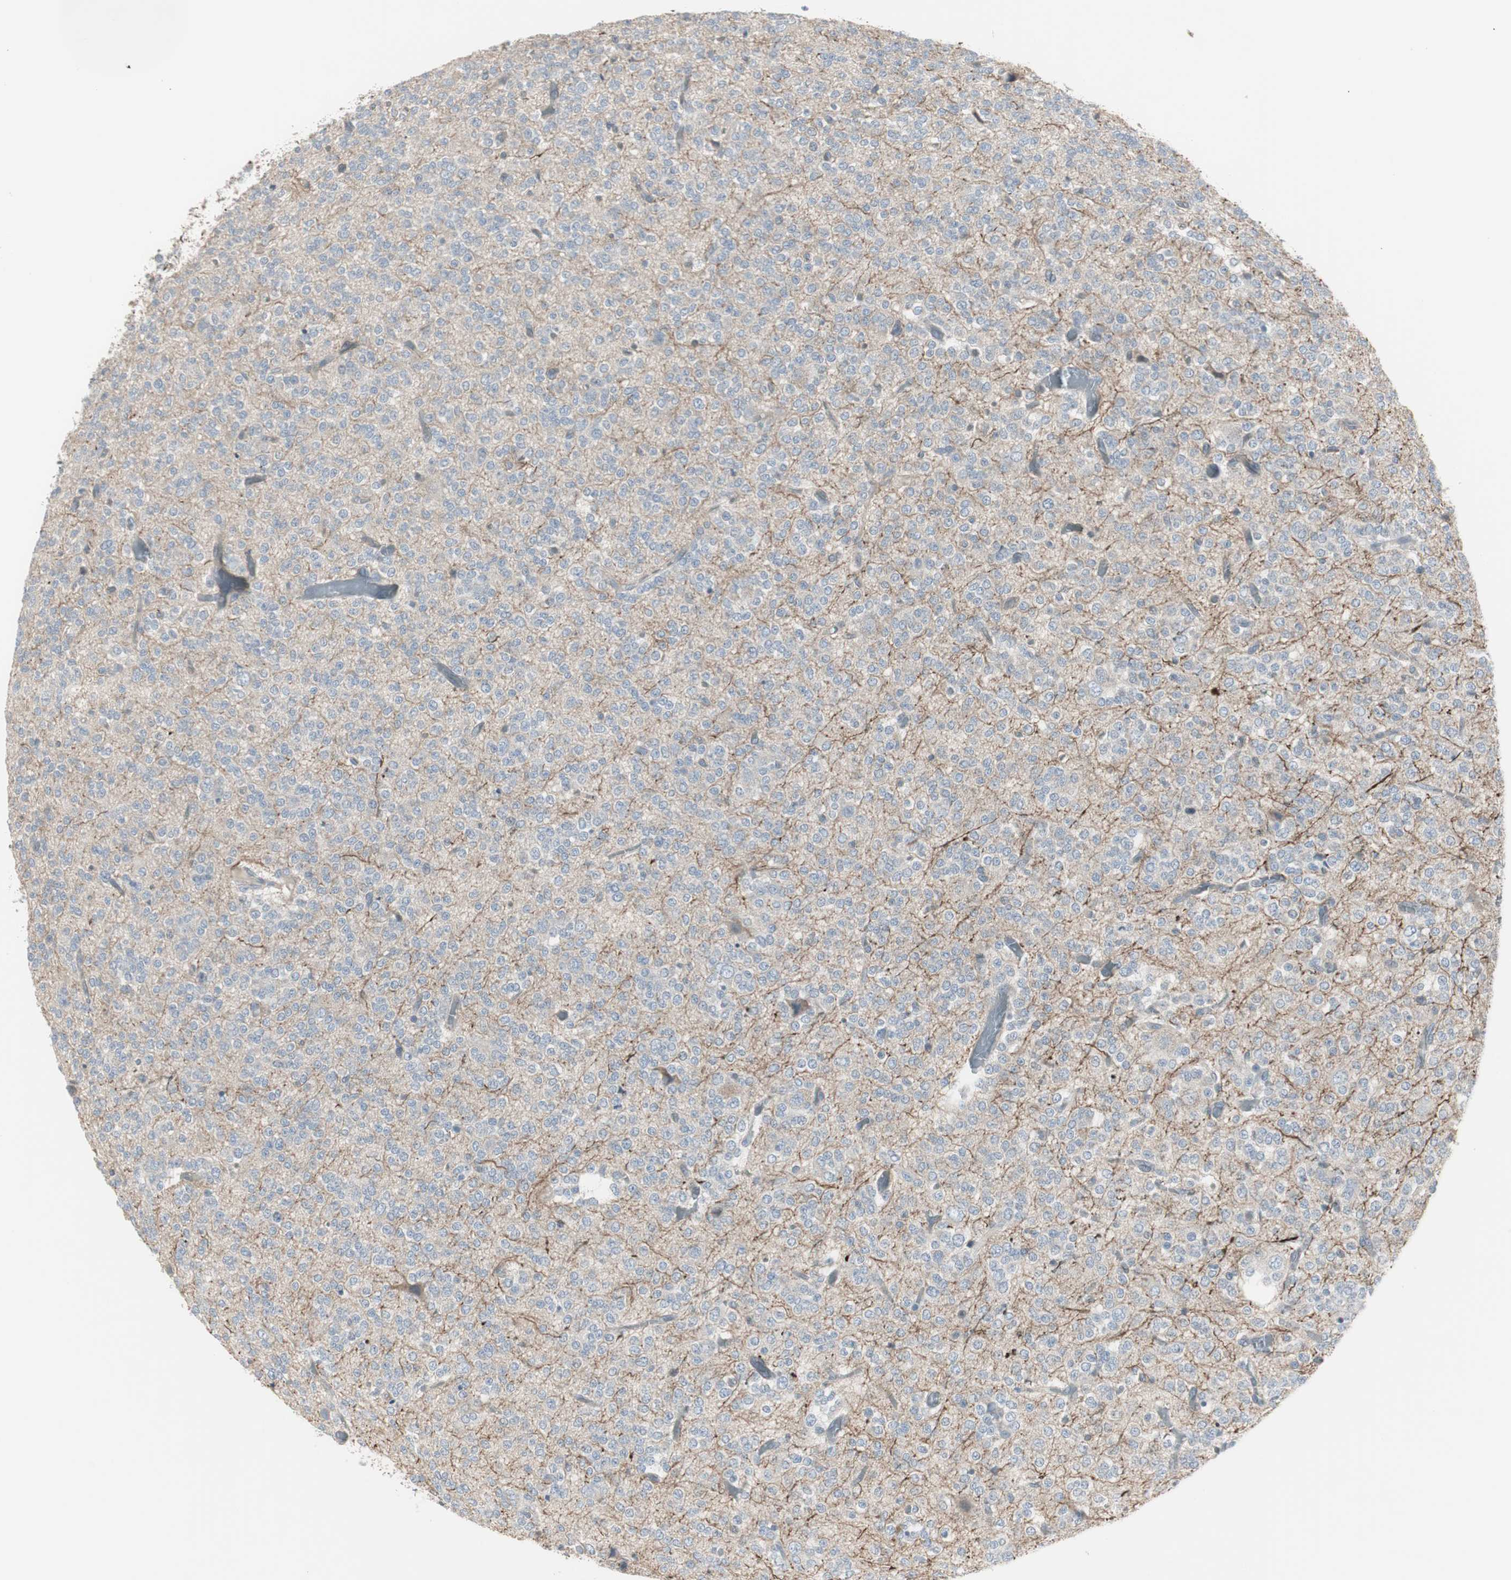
{"staining": {"intensity": "negative", "quantity": "none", "location": "none"}, "tissue": "glioma", "cell_type": "Tumor cells", "image_type": "cancer", "snomed": [{"axis": "morphology", "description": "Glioma, malignant, Low grade"}, {"axis": "topography", "description": "Brain"}], "caption": "DAB (3,3'-diaminobenzidine) immunohistochemical staining of glioma displays no significant positivity in tumor cells.", "gene": "DMPK", "patient": {"sex": "male", "age": 38}}